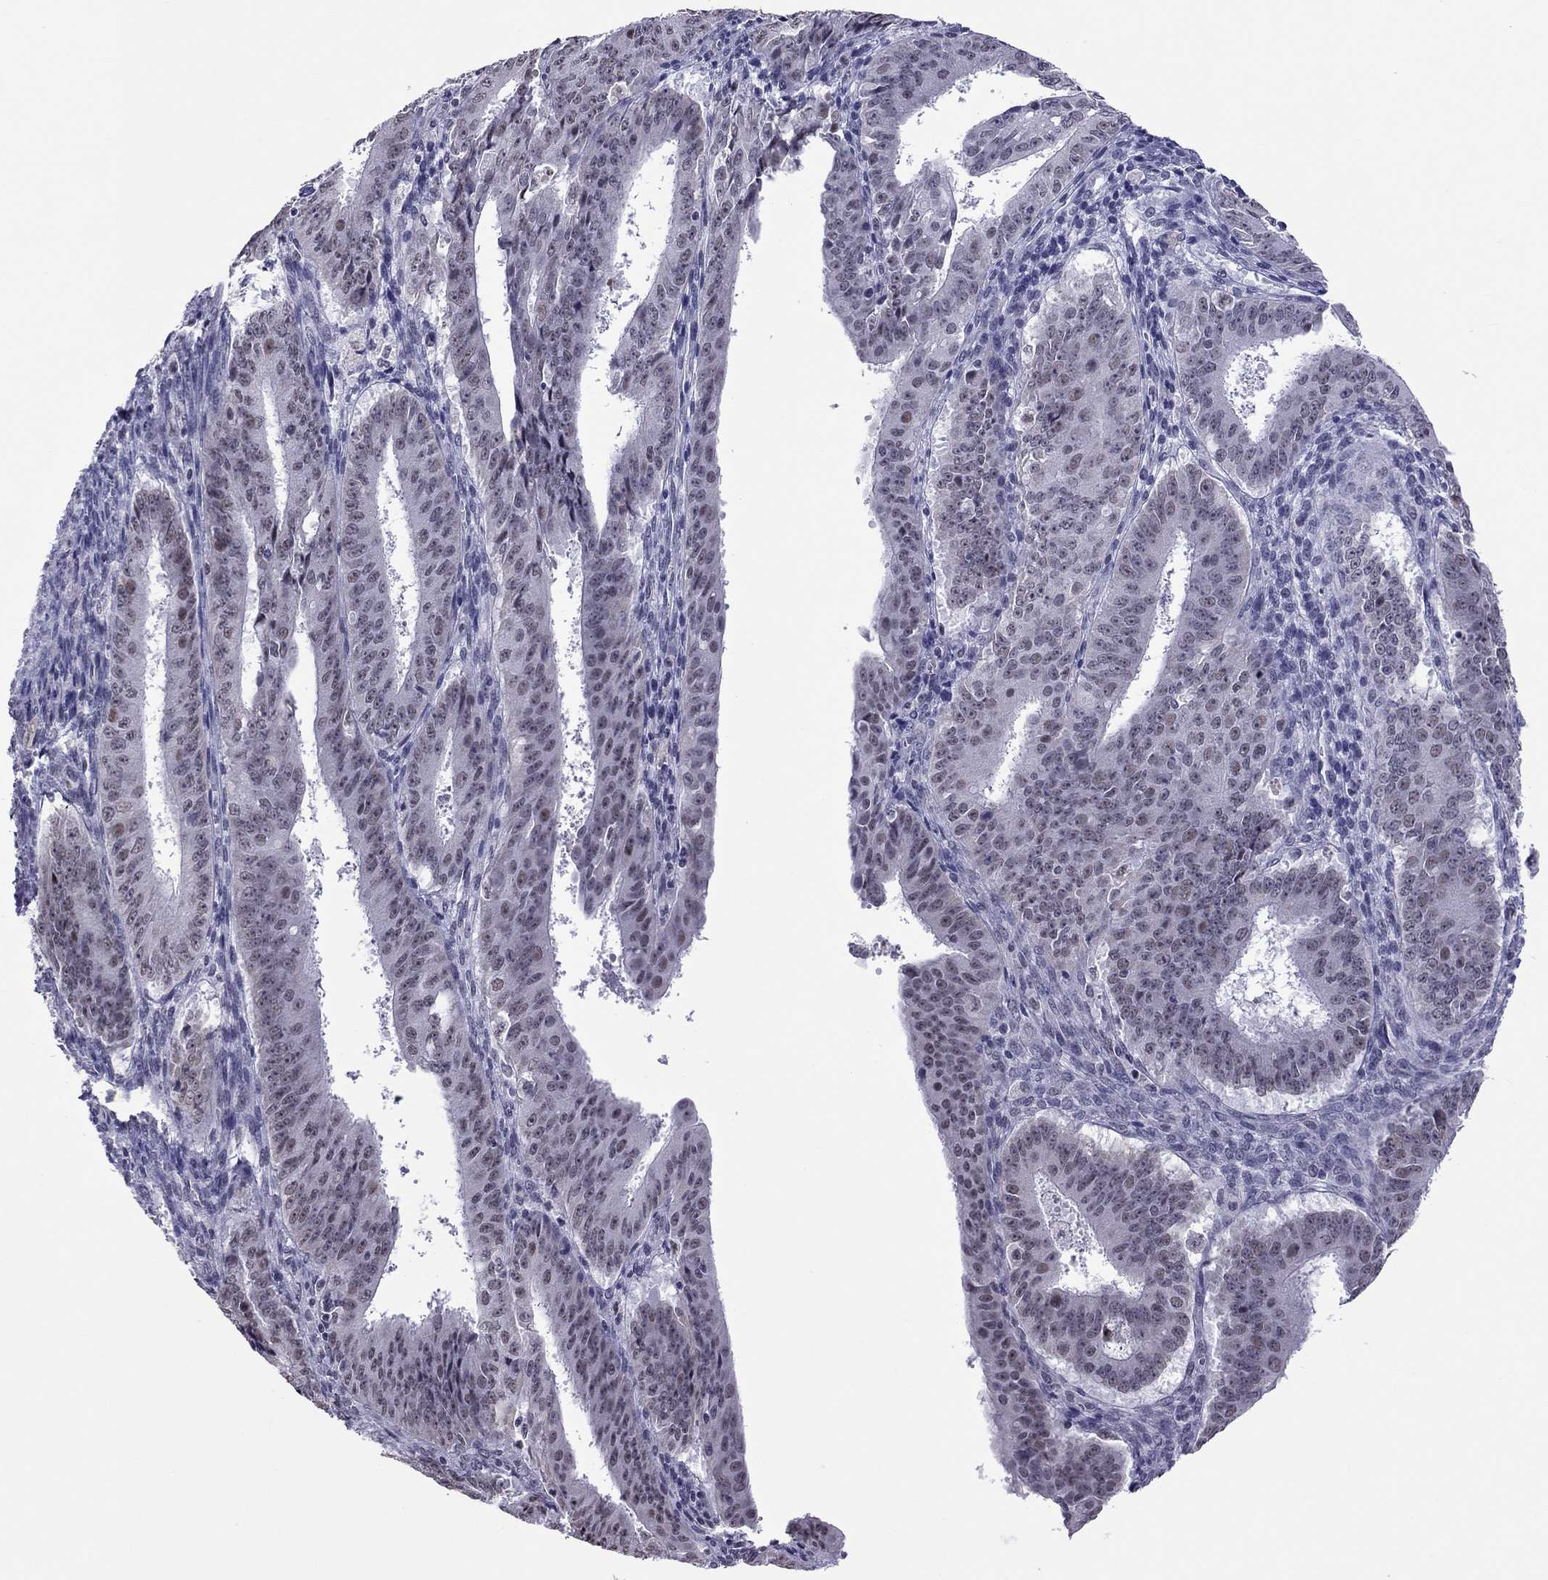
{"staining": {"intensity": "moderate", "quantity": "25%-75%", "location": "nuclear"}, "tissue": "ovarian cancer", "cell_type": "Tumor cells", "image_type": "cancer", "snomed": [{"axis": "morphology", "description": "Carcinoma, endometroid"}, {"axis": "topography", "description": "Ovary"}], "caption": "Moderate nuclear staining is appreciated in about 25%-75% of tumor cells in ovarian endometroid carcinoma.", "gene": "PPP1R3A", "patient": {"sex": "female", "age": 42}}